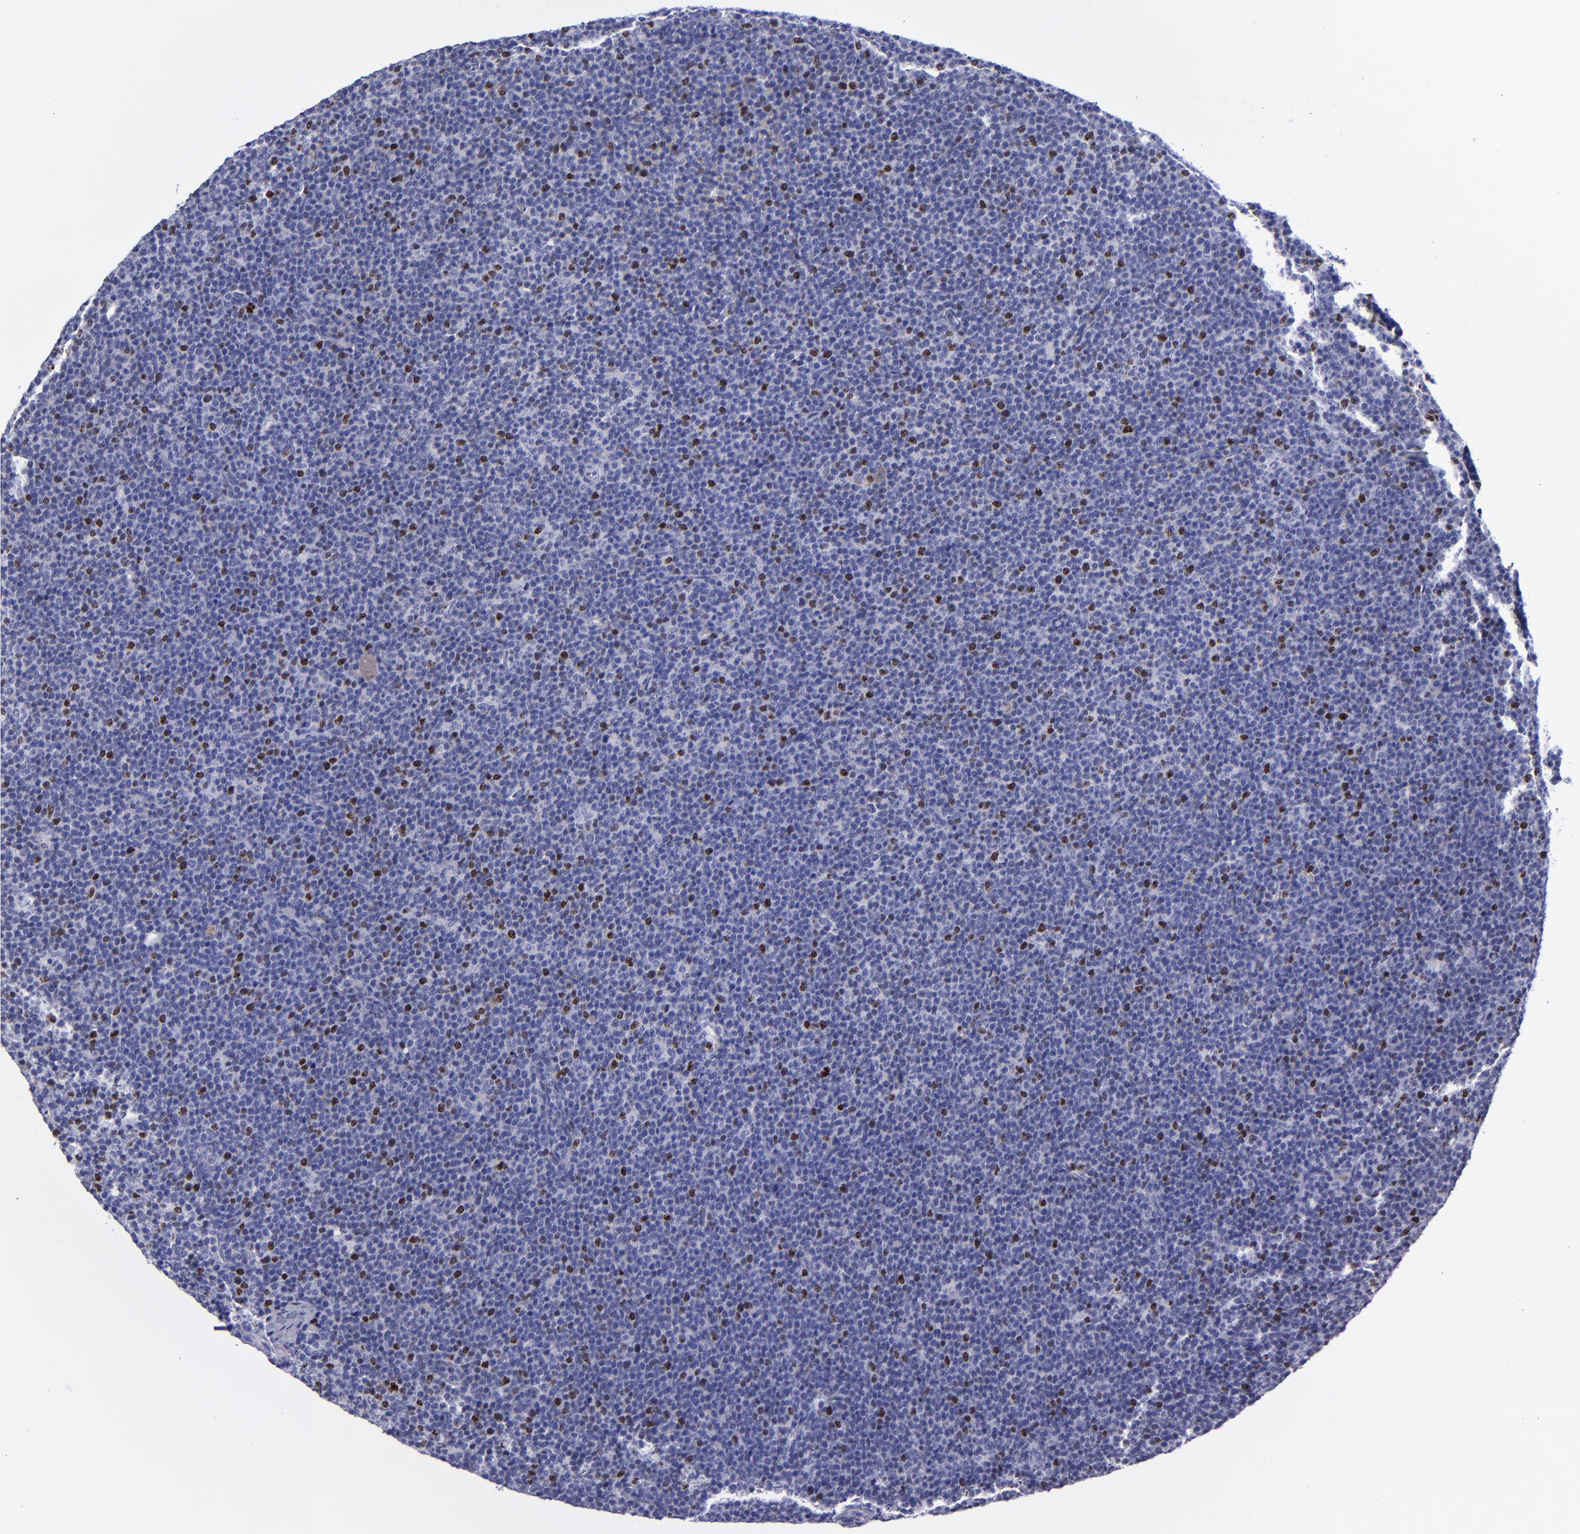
{"staining": {"intensity": "strong", "quantity": "<25%", "location": "nuclear"}, "tissue": "lymphoma", "cell_type": "Tumor cells", "image_type": "cancer", "snomed": [{"axis": "morphology", "description": "Malignant lymphoma, non-Hodgkin's type, High grade"}, {"axis": "topography", "description": "Lymph node"}], "caption": "This is an image of IHC staining of lymphoma, which shows strong staining in the nuclear of tumor cells.", "gene": "MCM7", "patient": {"sex": "female", "age": 58}}